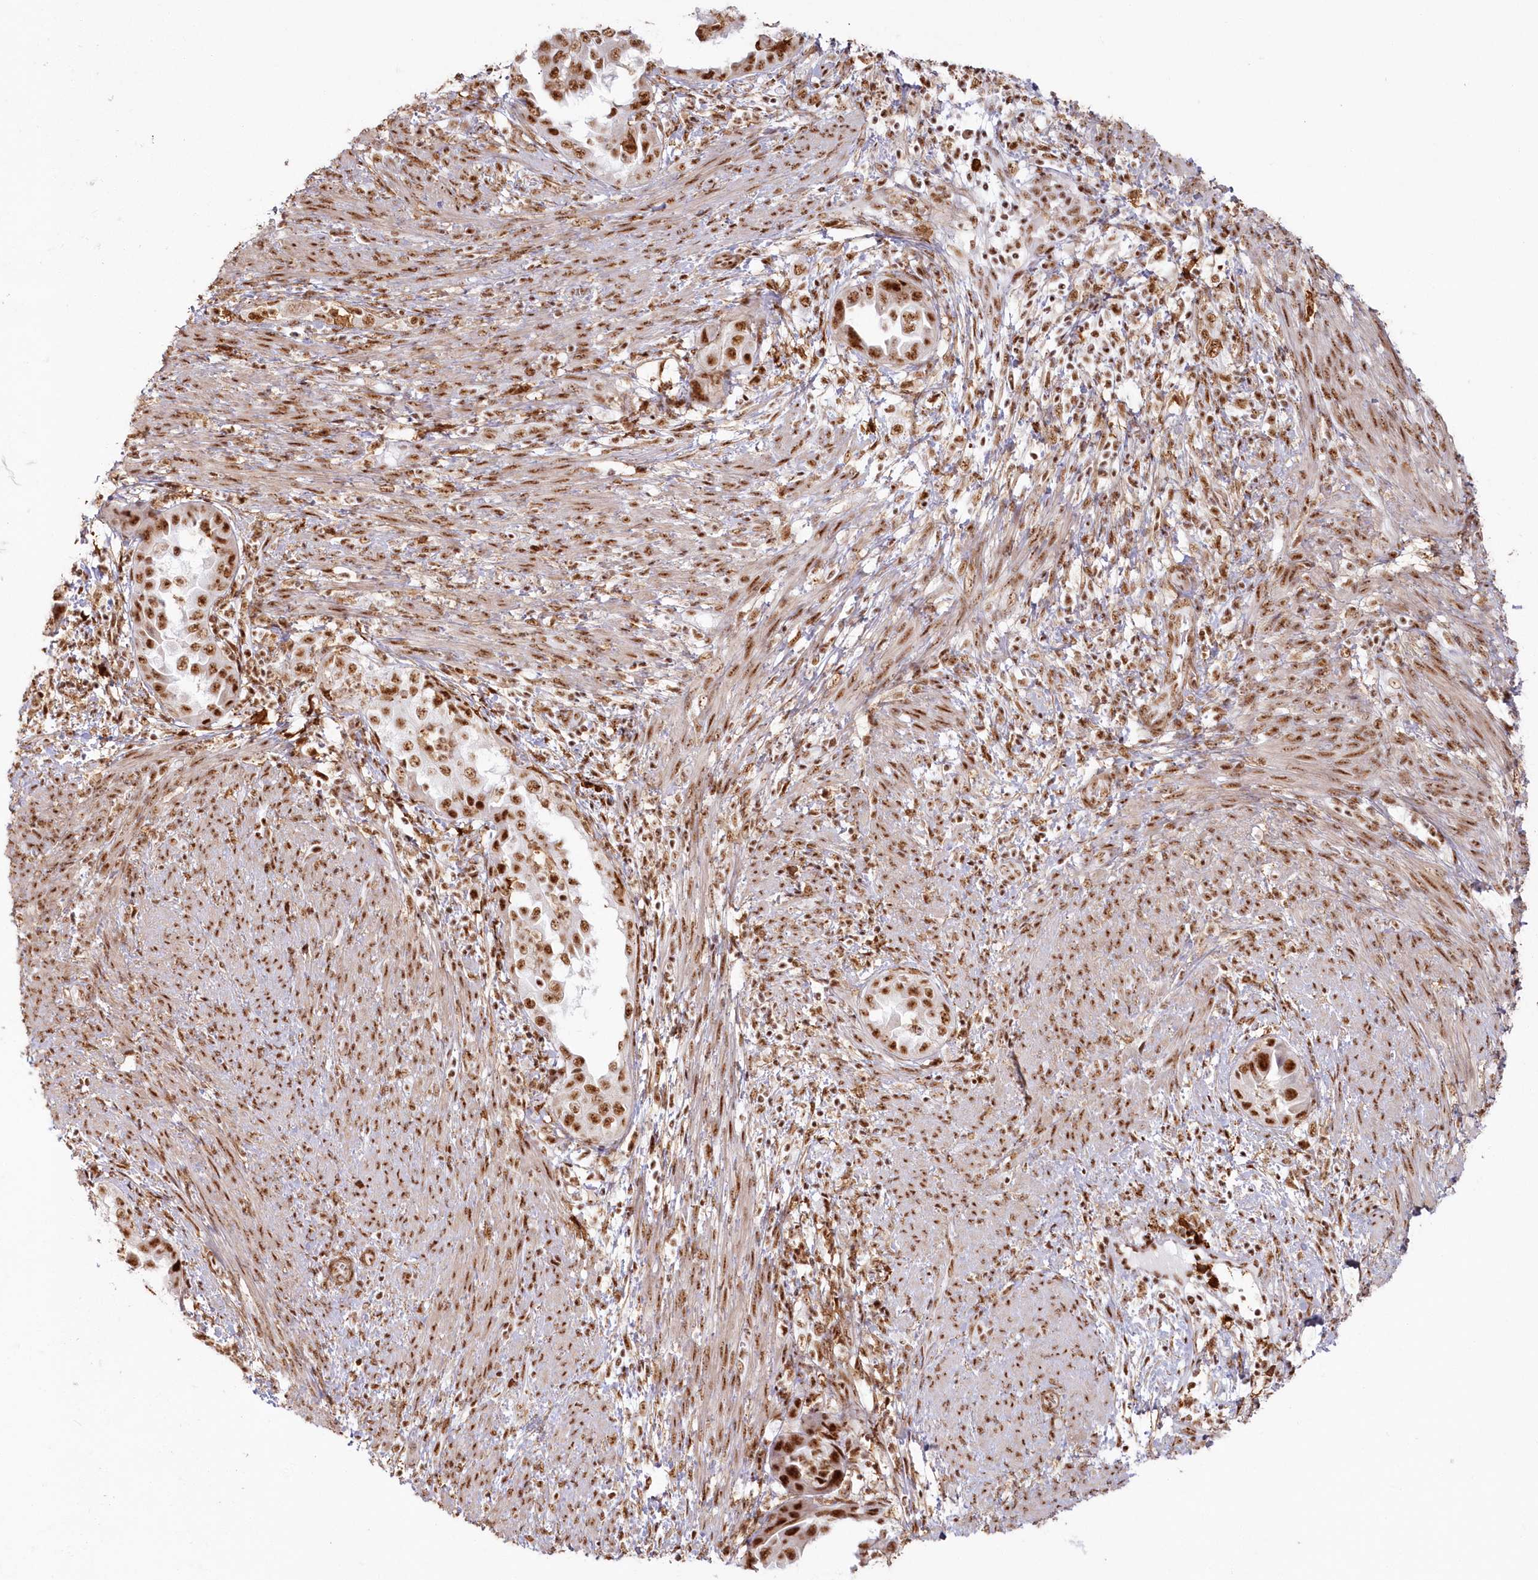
{"staining": {"intensity": "strong", "quantity": ">75%", "location": "nuclear"}, "tissue": "endometrial cancer", "cell_type": "Tumor cells", "image_type": "cancer", "snomed": [{"axis": "morphology", "description": "Adenocarcinoma, NOS"}, {"axis": "topography", "description": "Endometrium"}], "caption": "Immunohistochemistry histopathology image of human adenocarcinoma (endometrial) stained for a protein (brown), which demonstrates high levels of strong nuclear positivity in approximately >75% of tumor cells.", "gene": "DDX46", "patient": {"sex": "female", "age": 85}}